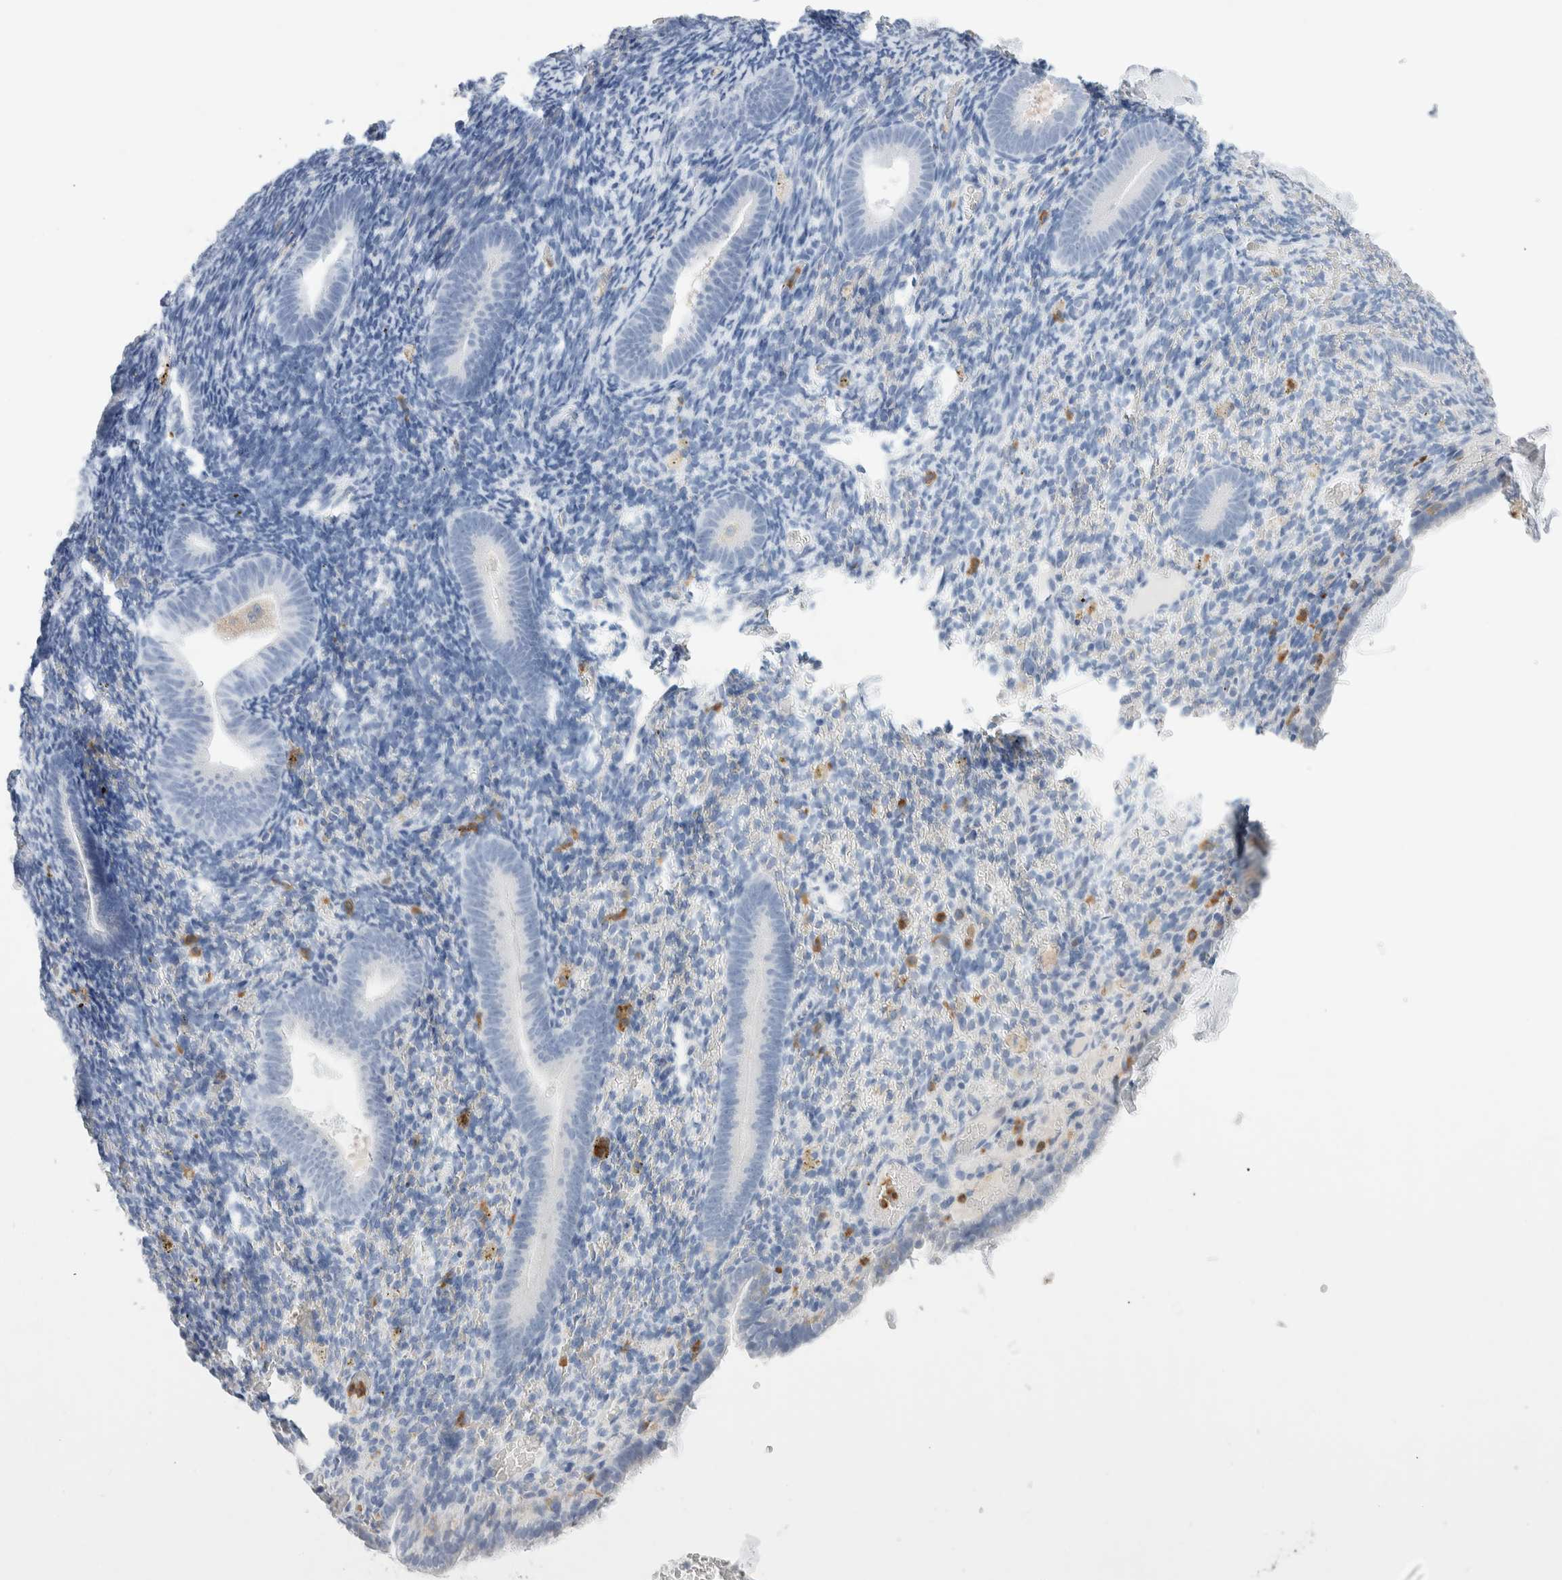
{"staining": {"intensity": "negative", "quantity": "none", "location": "none"}, "tissue": "endometrium", "cell_type": "Cells in endometrial stroma", "image_type": "normal", "snomed": [{"axis": "morphology", "description": "Normal tissue, NOS"}, {"axis": "topography", "description": "Endometrium"}], "caption": "High power microscopy histopathology image of an immunohistochemistry (IHC) micrograph of normal endometrium, revealing no significant staining in cells in endometrial stroma.", "gene": "NCF2", "patient": {"sex": "female", "age": 51}}